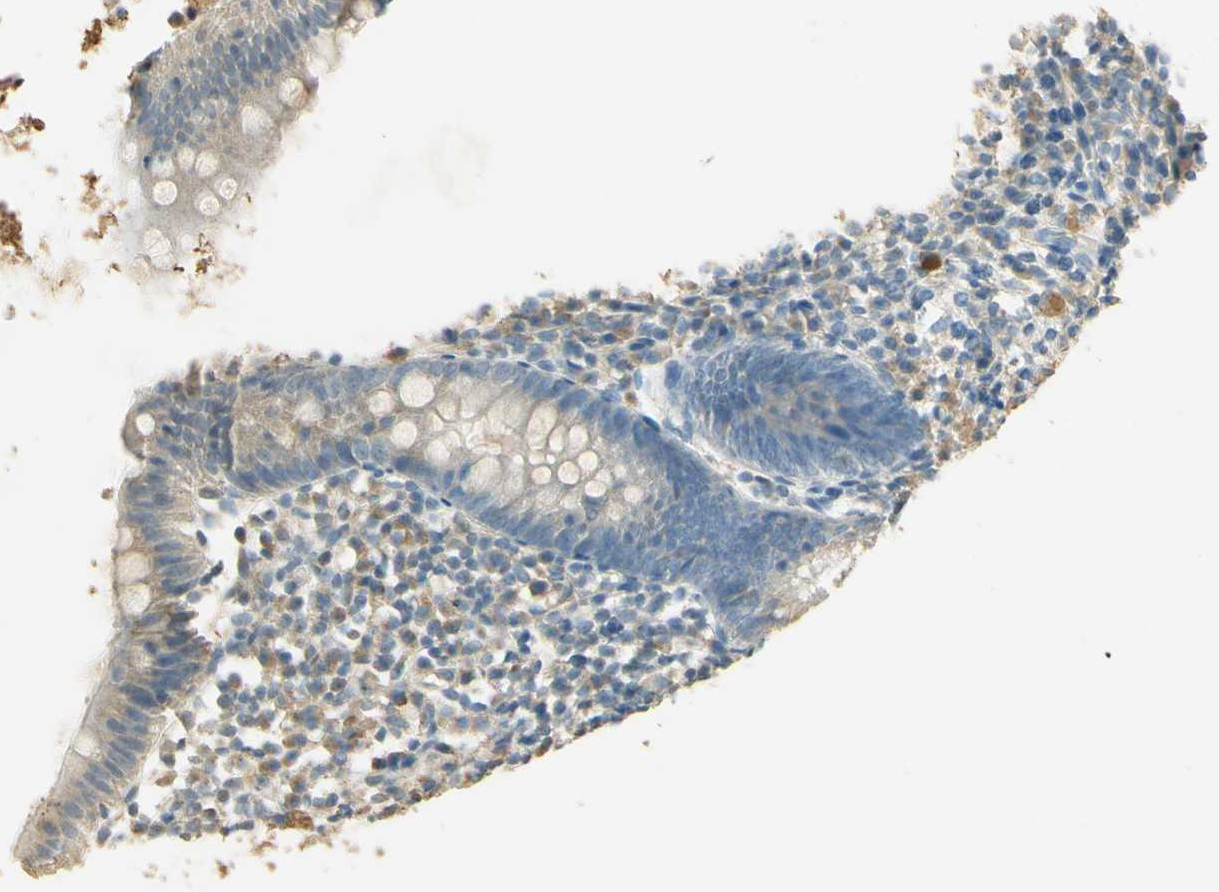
{"staining": {"intensity": "weak", "quantity": ">75%", "location": "none"}, "tissue": "appendix", "cell_type": "Glandular cells", "image_type": "normal", "snomed": [{"axis": "morphology", "description": "Normal tissue, NOS"}, {"axis": "topography", "description": "Appendix"}], "caption": "A photomicrograph showing weak None expression in approximately >75% of glandular cells in unremarkable appendix, as visualized by brown immunohistochemical staining.", "gene": "UXS1", "patient": {"sex": "female", "age": 20}}